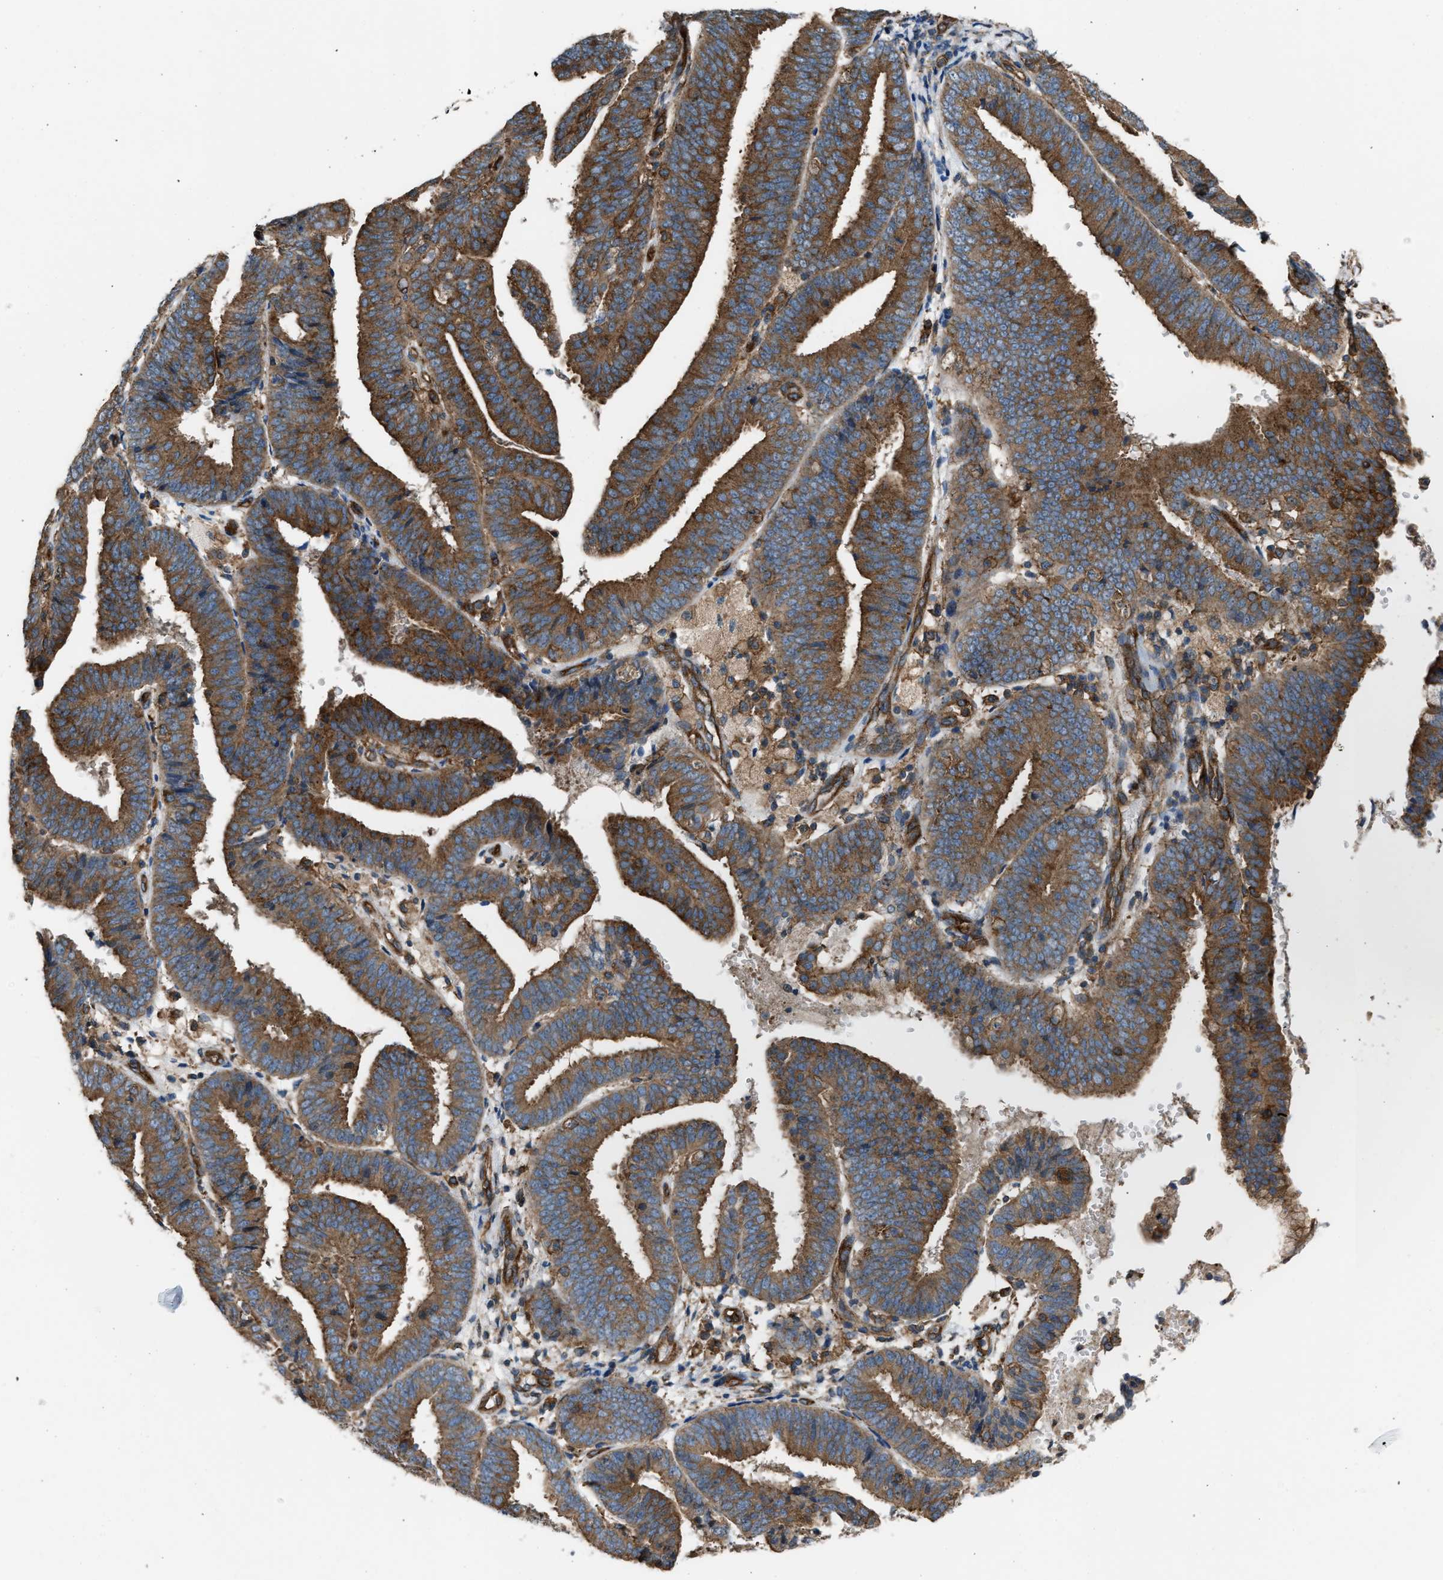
{"staining": {"intensity": "strong", "quantity": ">75%", "location": "cytoplasmic/membranous"}, "tissue": "endometrial cancer", "cell_type": "Tumor cells", "image_type": "cancer", "snomed": [{"axis": "morphology", "description": "Adenocarcinoma, NOS"}, {"axis": "topography", "description": "Endometrium"}], "caption": "The histopathology image shows staining of endometrial cancer (adenocarcinoma), revealing strong cytoplasmic/membranous protein expression (brown color) within tumor cells.", "gene": "PICALM", "patient": {"sex": "female", "age": 63}}